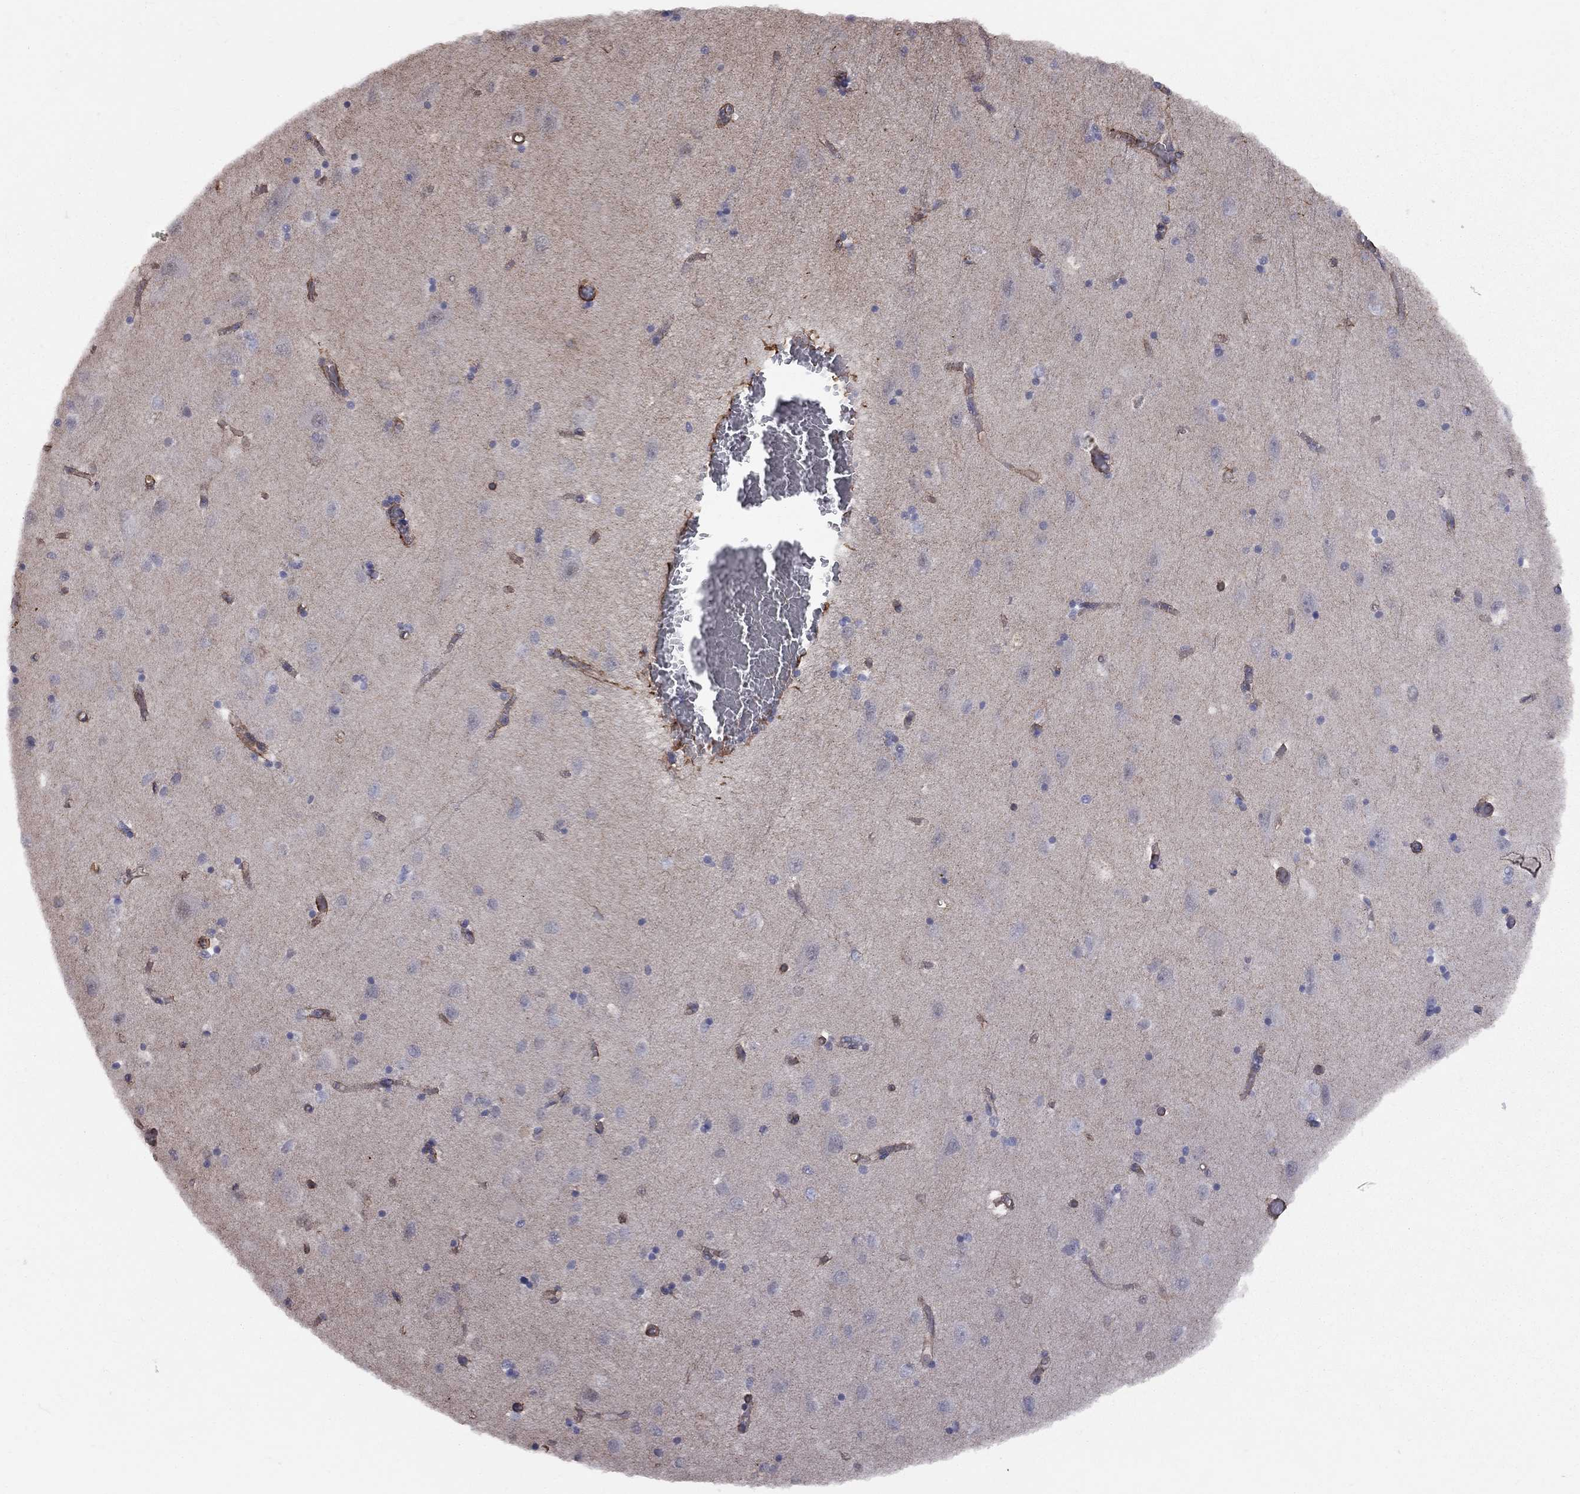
{"staining": {"intensity": "moderate", "quantity": "<25%", "location": "cytoplasmic/membranous"}, "tissue": "cerebral cortex", "cell_type": "Endothelial cells", "image_type": "normal", "snomed": [{"axis": "morphology", "description": "Normal tissue, NOS"}, {"axis": "topography", "description": "Cerebral cortex"}], "caption": "The histopathology image shows immunohistochemical staining of benign cerebral cortex. There is moderate cytoplasmic/membranous expression is appreciated in about <25% of endothelial cells. (brown staining indicates protein expression, while blue staining denotes nuclei).", "gene": "BICDL2", "patient": {"sex": "male", "age": 70}}